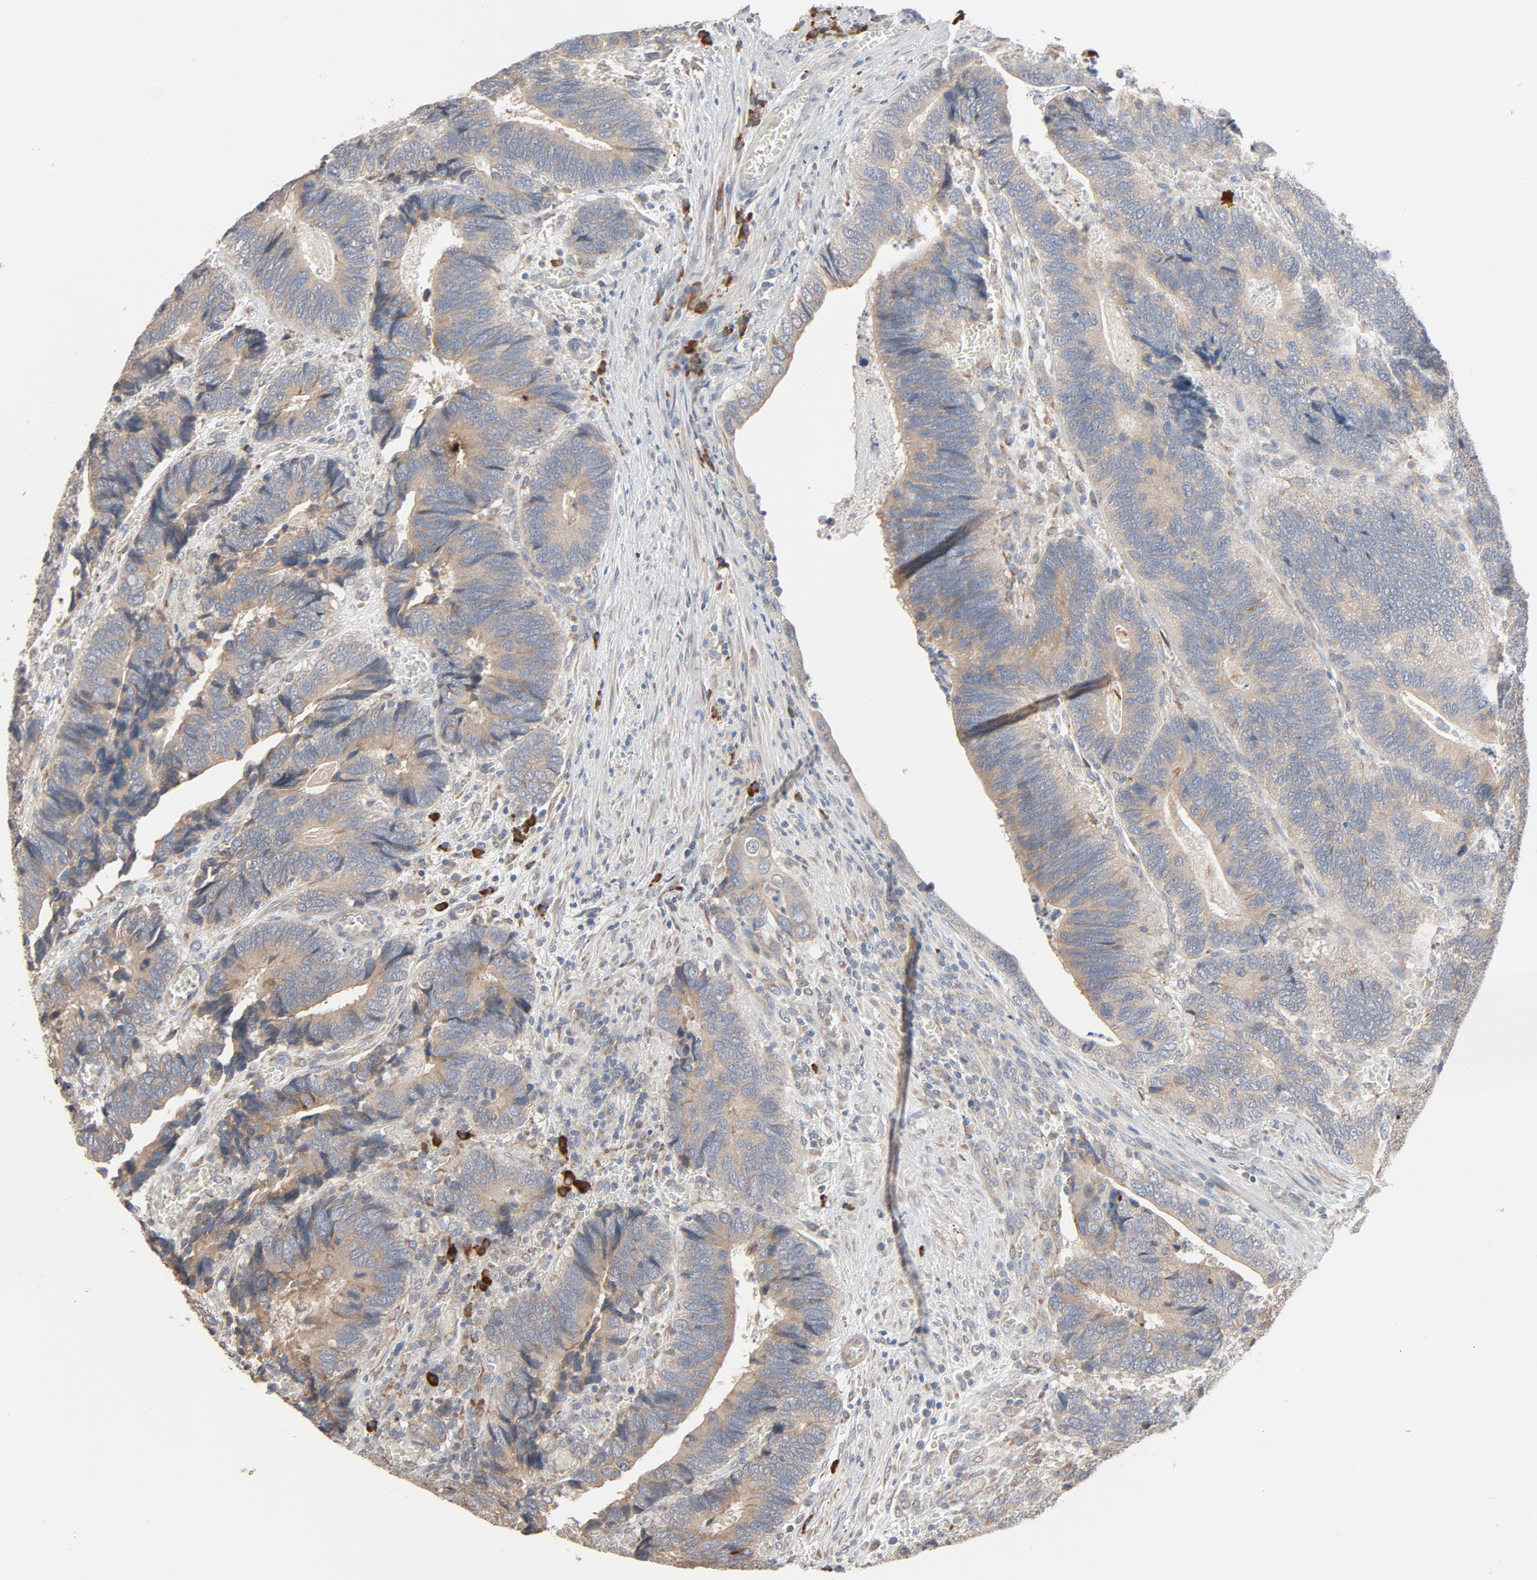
{"staining": {"intensity": "moderate", "quantity": ">75%", "location": "cytoplasmic/membranous"}, "tissue": "colorectal cancer", "cell_type": "Tumor cells", "image_type": "cancer", "snomed": [{"axis": "morphology", "description": "Adenocarcinoma, NOS"}, {"axis": "topography", "description": "Colon"}], "caption": "Tumor cells reveal medium levels of moderate cytoplasmic/membranous positivity in about >75% of cells in colorectal cancer (adenocarcinoma).", "gene": "TLR4", "patient": {"sex": "male", "age": 72}}